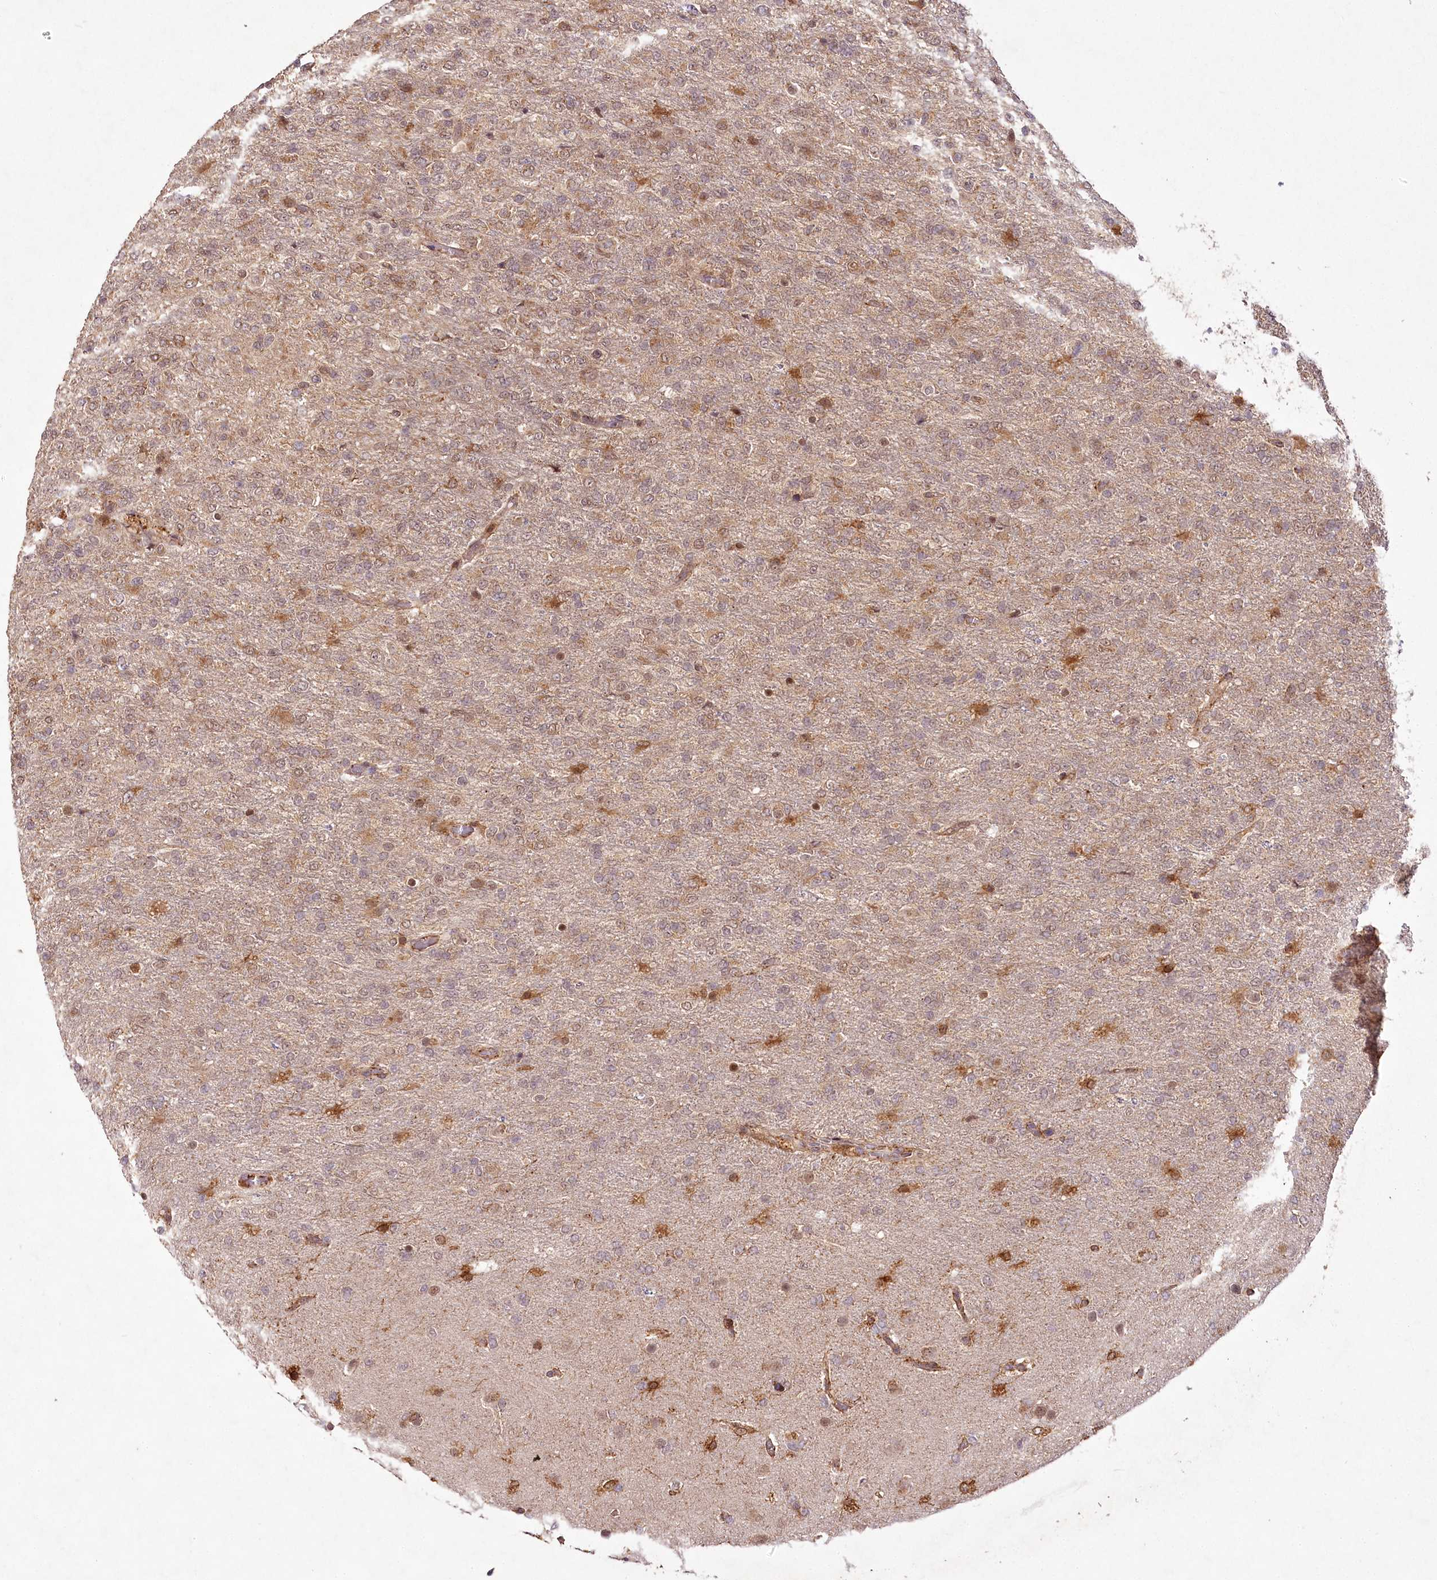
{"staining": {"intensity": "weak", "quantity": "25%-75%", "location": "nuclear"}, "tissue": "glioma", "cell_type": "Tumor cells", "image_type": "cancer", "snomed": [{"axis": "morphology", "description": "Glioma, malignant, High grade"}, {"axis": "topography", "description": "Brain"}], "caption": "IHC histopathology image of neoplastic tissue: human malignant high-grade glioma stained using immunohistochemistry displays low levels of weak protein expression localized specifically in the nuclear of tumor cells, appearing as a nuclear brown color.", "gene": "ALKBH8", "patient": {"sex": "female", "age": 74}}